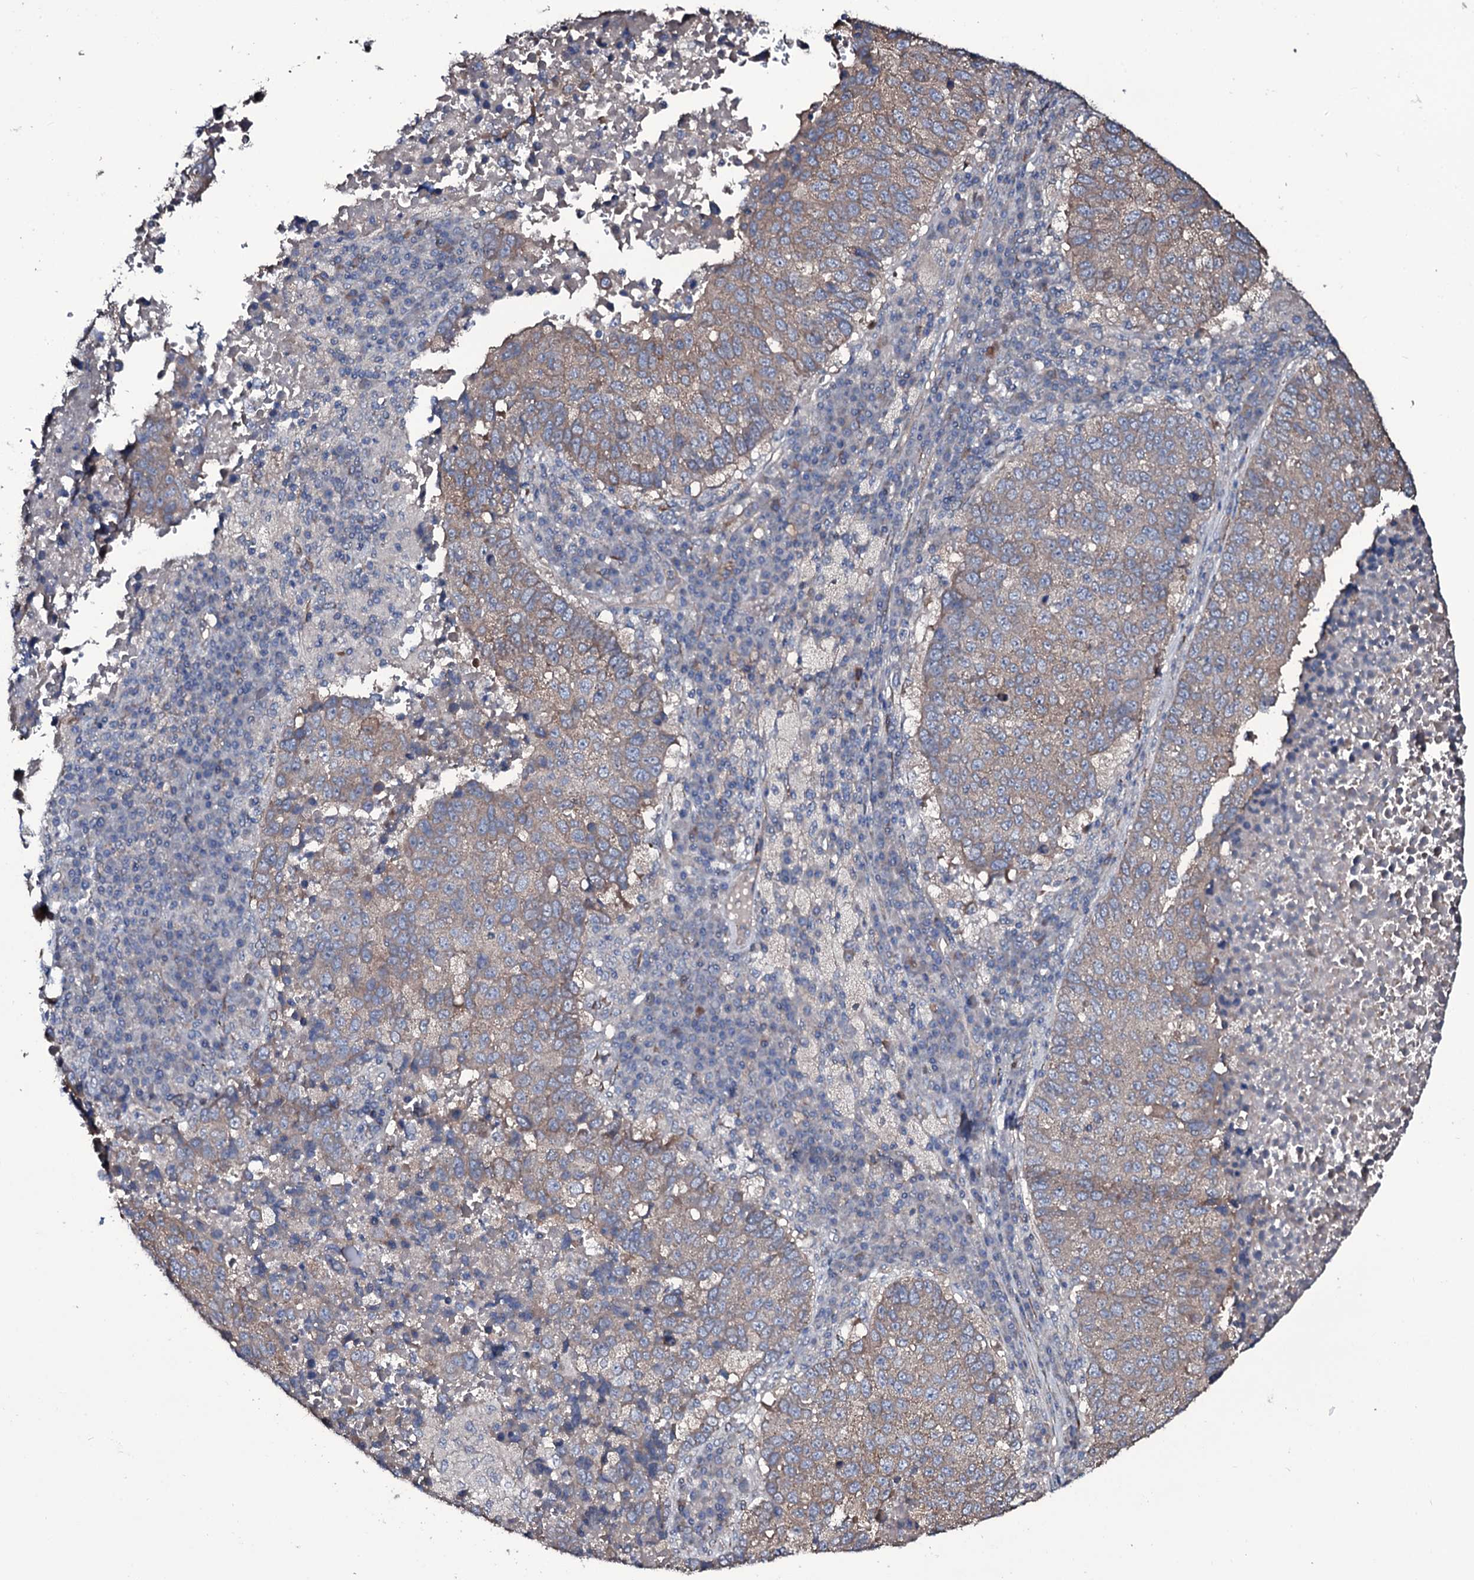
{"staining": {"intensity": "weak", "quantity": "25%-75%", "location": "cytoplasmic/membranous"}, "tissue": "lung cancer", "cell_type": "Tumor cells", "image_type": "cancer", "snomed": [{"axis": "morphology", "description": "Squamous cell carcinoma, NOS"}, {"axis": "topography", "description": "Lung"}], "caption": "Immunohistochemical staining of lung squamous cell carcinoma demonstrates weak cytoplasmic/membranous protein positivity in approximately 25%-75% of tumor cells. The staining is performed using DAB brown chromogen to label protein expression. The nuclei are counter-stained blue using hematoxylin.", "gene": "WIPF3", "patient": {"sex": "male", "age": 73}}